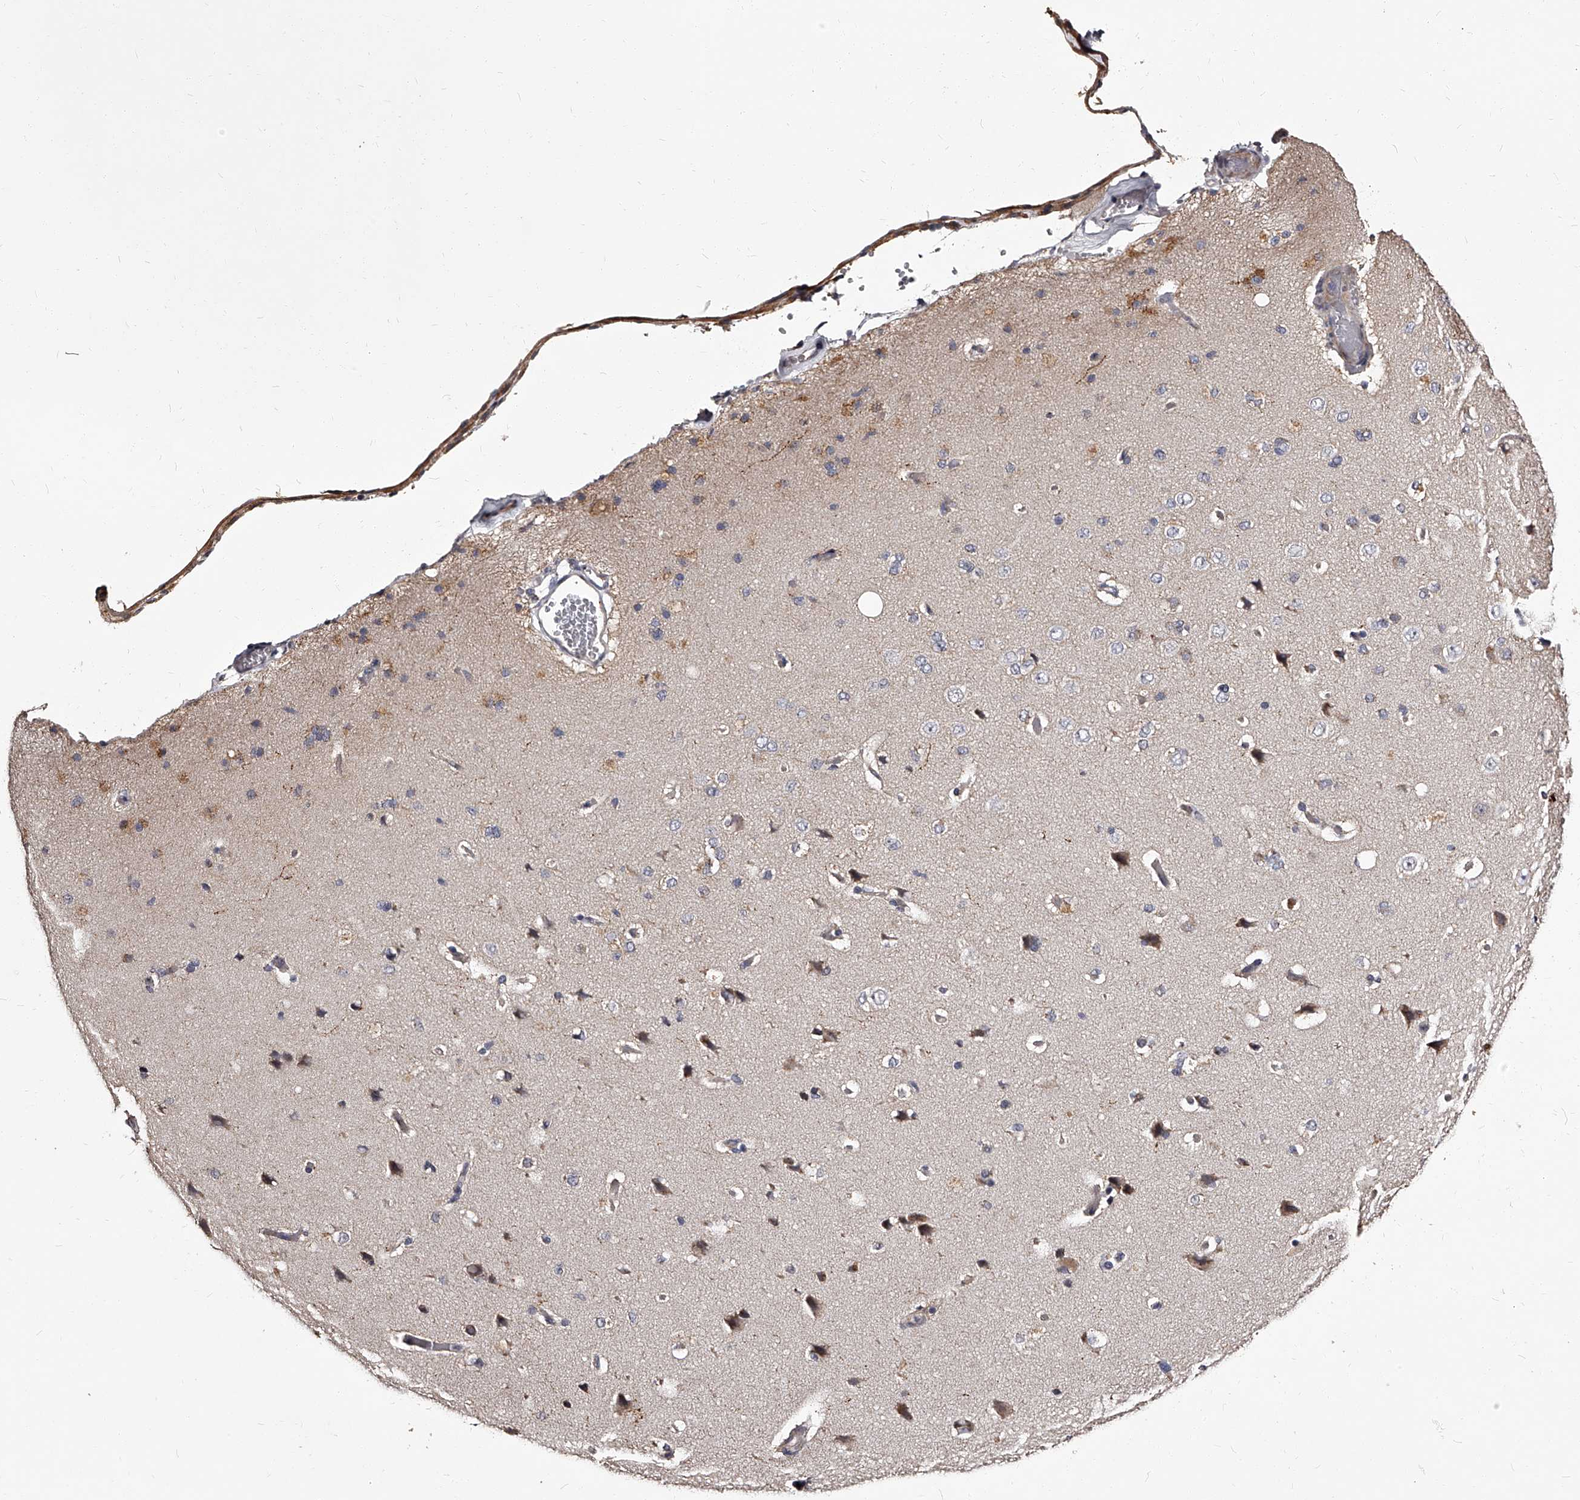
{"staining": {"intensity": "weak", "quantity": "<25%", "location": "cytoplasmic/membranous"}, "tissue": "cerebral cortex", "cell_type": "Endothelial cells", "image_type": "normal", "snomed": [{"axis": "morphology", "description": "Normal tissue, NOS"}, {"axis": "topography", "description": "Cerebral cortex"}], "caption": "This image is of normal cerebral cortex stained with IHC to label a protein in brown with the nuclei are counter-stained blue. There is no positivity in endothelial cells.", "gene": "RSC1A1", "patient": {"sex": "male", "age": 62}}